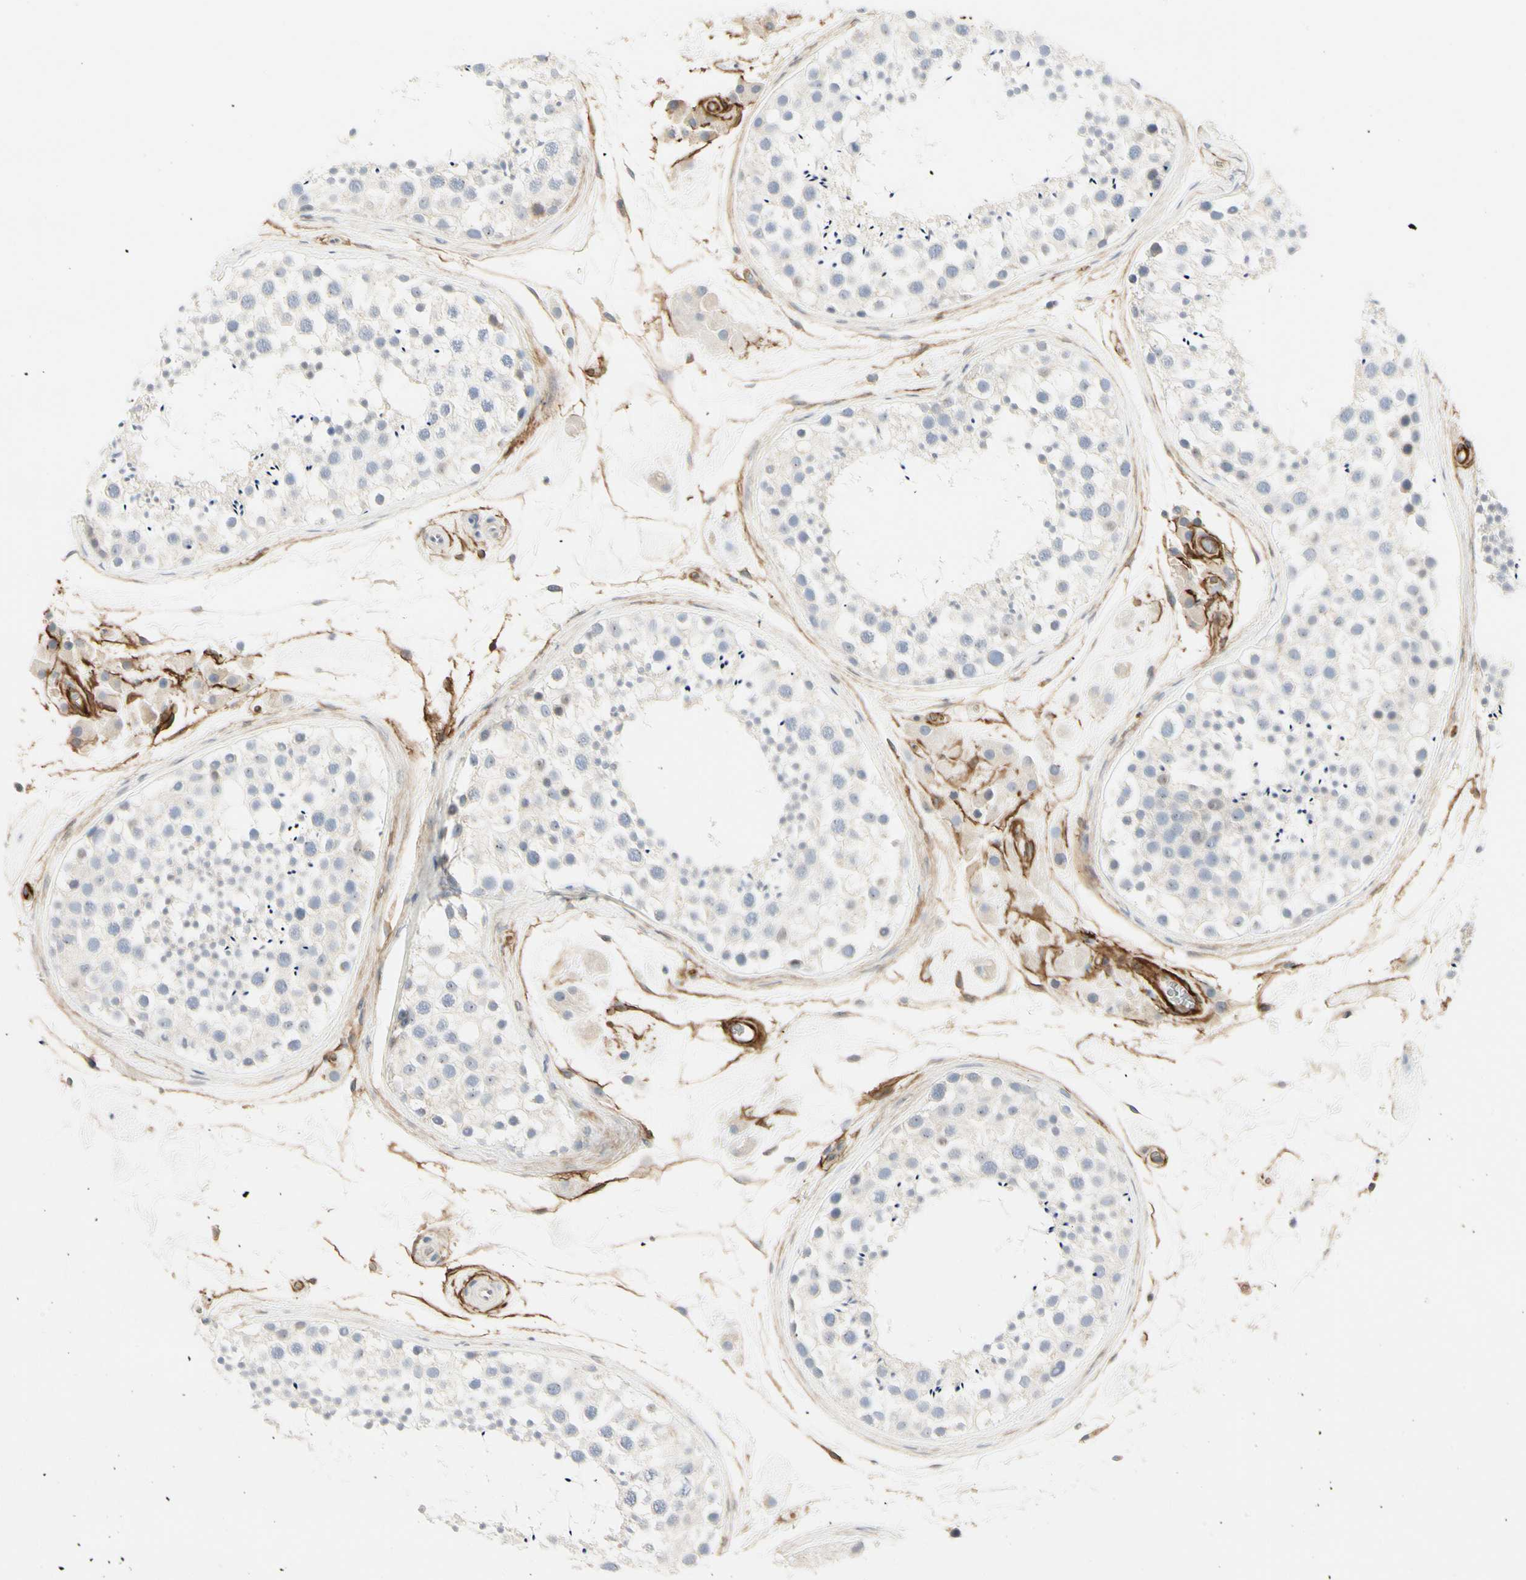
{"staining": {"intensity": "negative", "quantity": "none", "location": "none"}, "tissue": "testis", "cell_type": "Cells in seminiferous ducts", "image_type": "normal", "snomed": [{"axis": "morphology", "description": "Normal tissue, NOS"}, {"axis": "topography", "description": "Testis"}], "caption": "DAB immunohistochemical staining of normal human testis displays no significant expression in cells in seminiferous ducts.", "gene": "GGT5", "patient": {"sex": "male", "age": 46}}